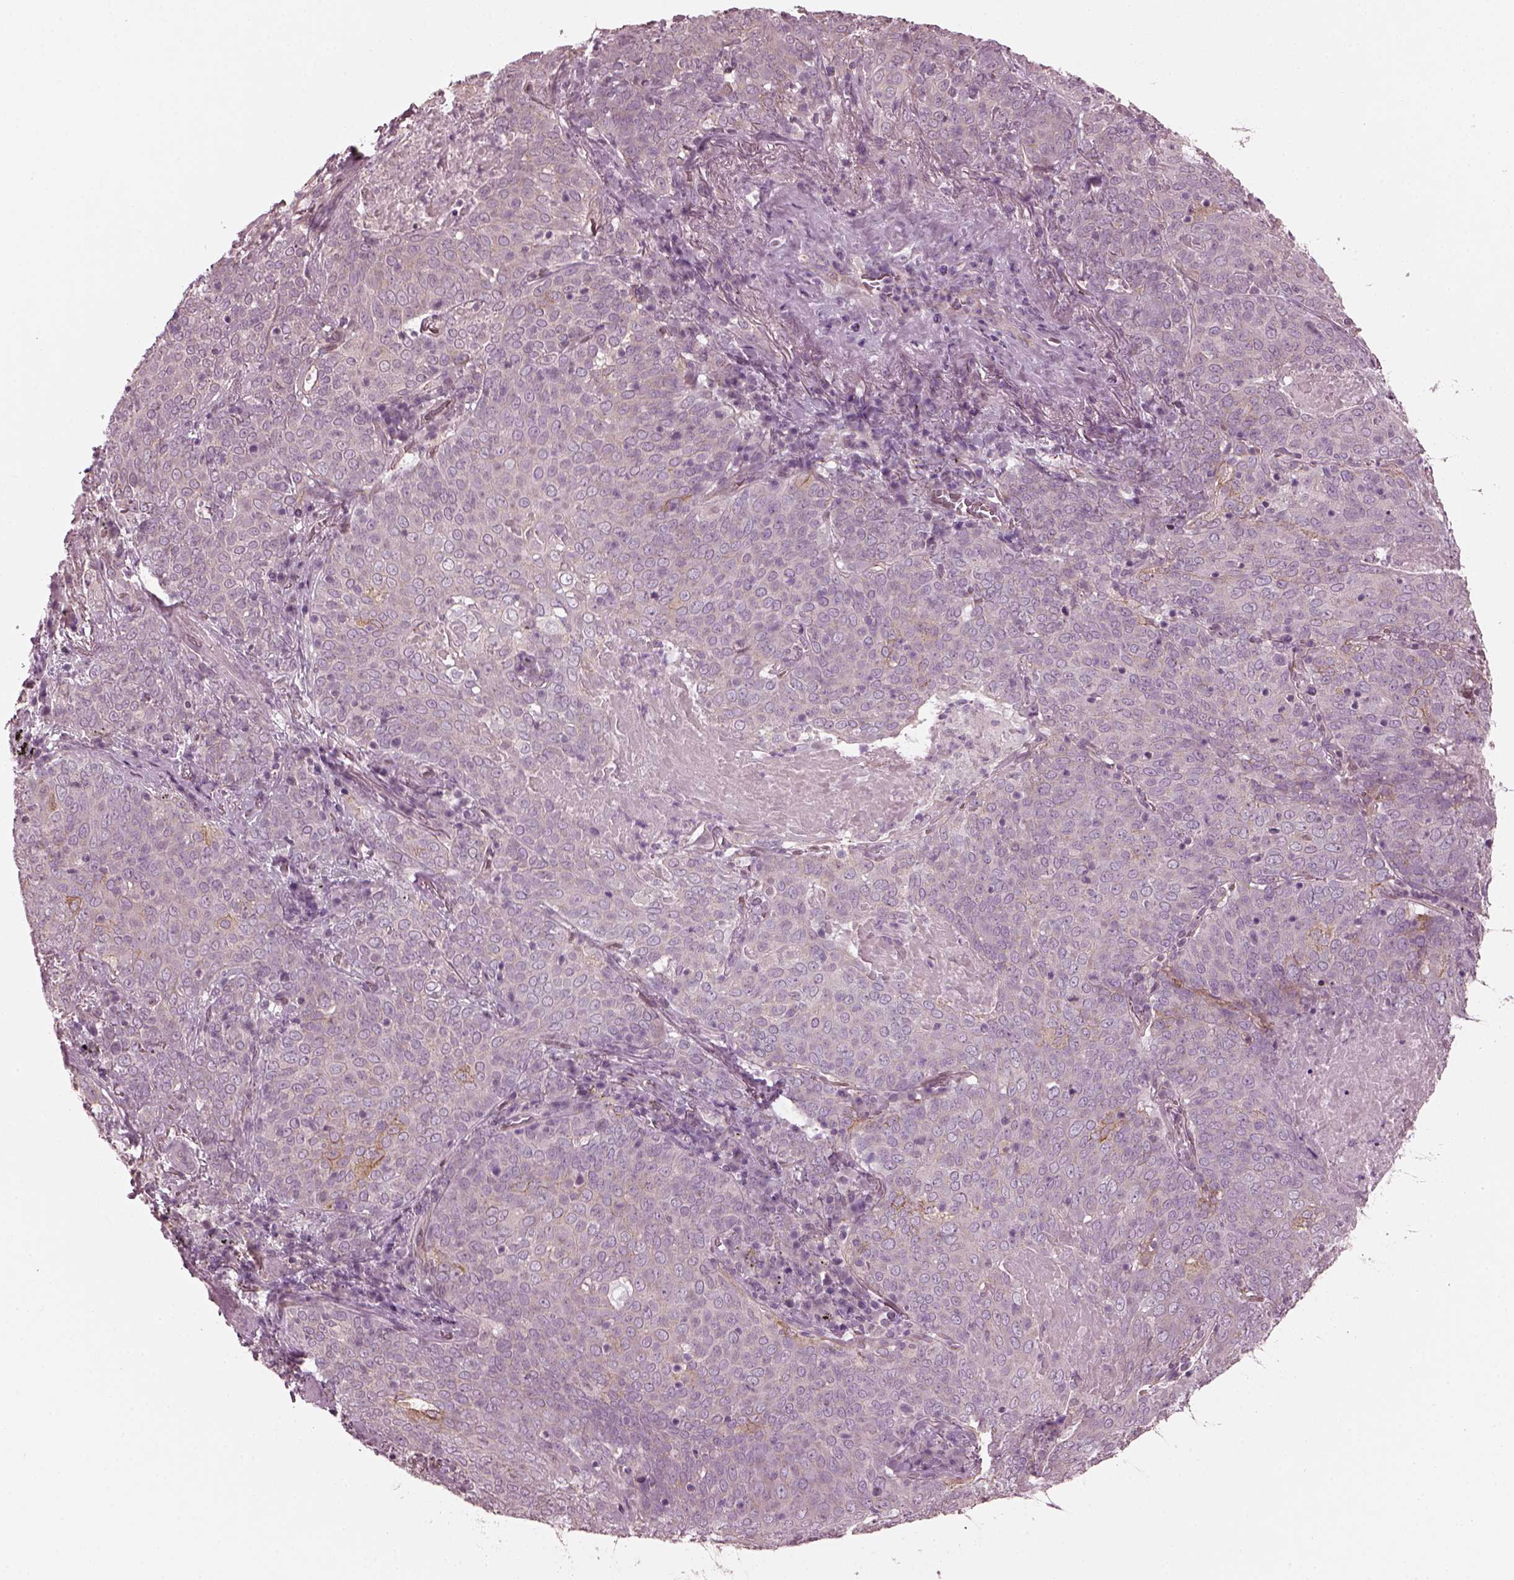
{"staining": {"intensity": "moderate", "quantity": "<25%", "location": "cytoplasmic/membranous"}, "tissue": "lung cancer", "cell_type": "Tumor cells", "image_type": "cancer", "snomed": [{"axis": "morphology", "description": "Squamous cell carcinoma, NOS"}, {"axis": "topography", "description": "Lung"}], "caption": "The histopathology image demonstrates a brown stain indicating the presence of a protein in the cytoplasmic/membranous of tumor cells in lung cancer (squamous cell carcinoma). (DAB = brown stain, brightfield microscopy at high magnification).", "gene": "ODAD1", "patient": {"sex": "male", "age": 82}}